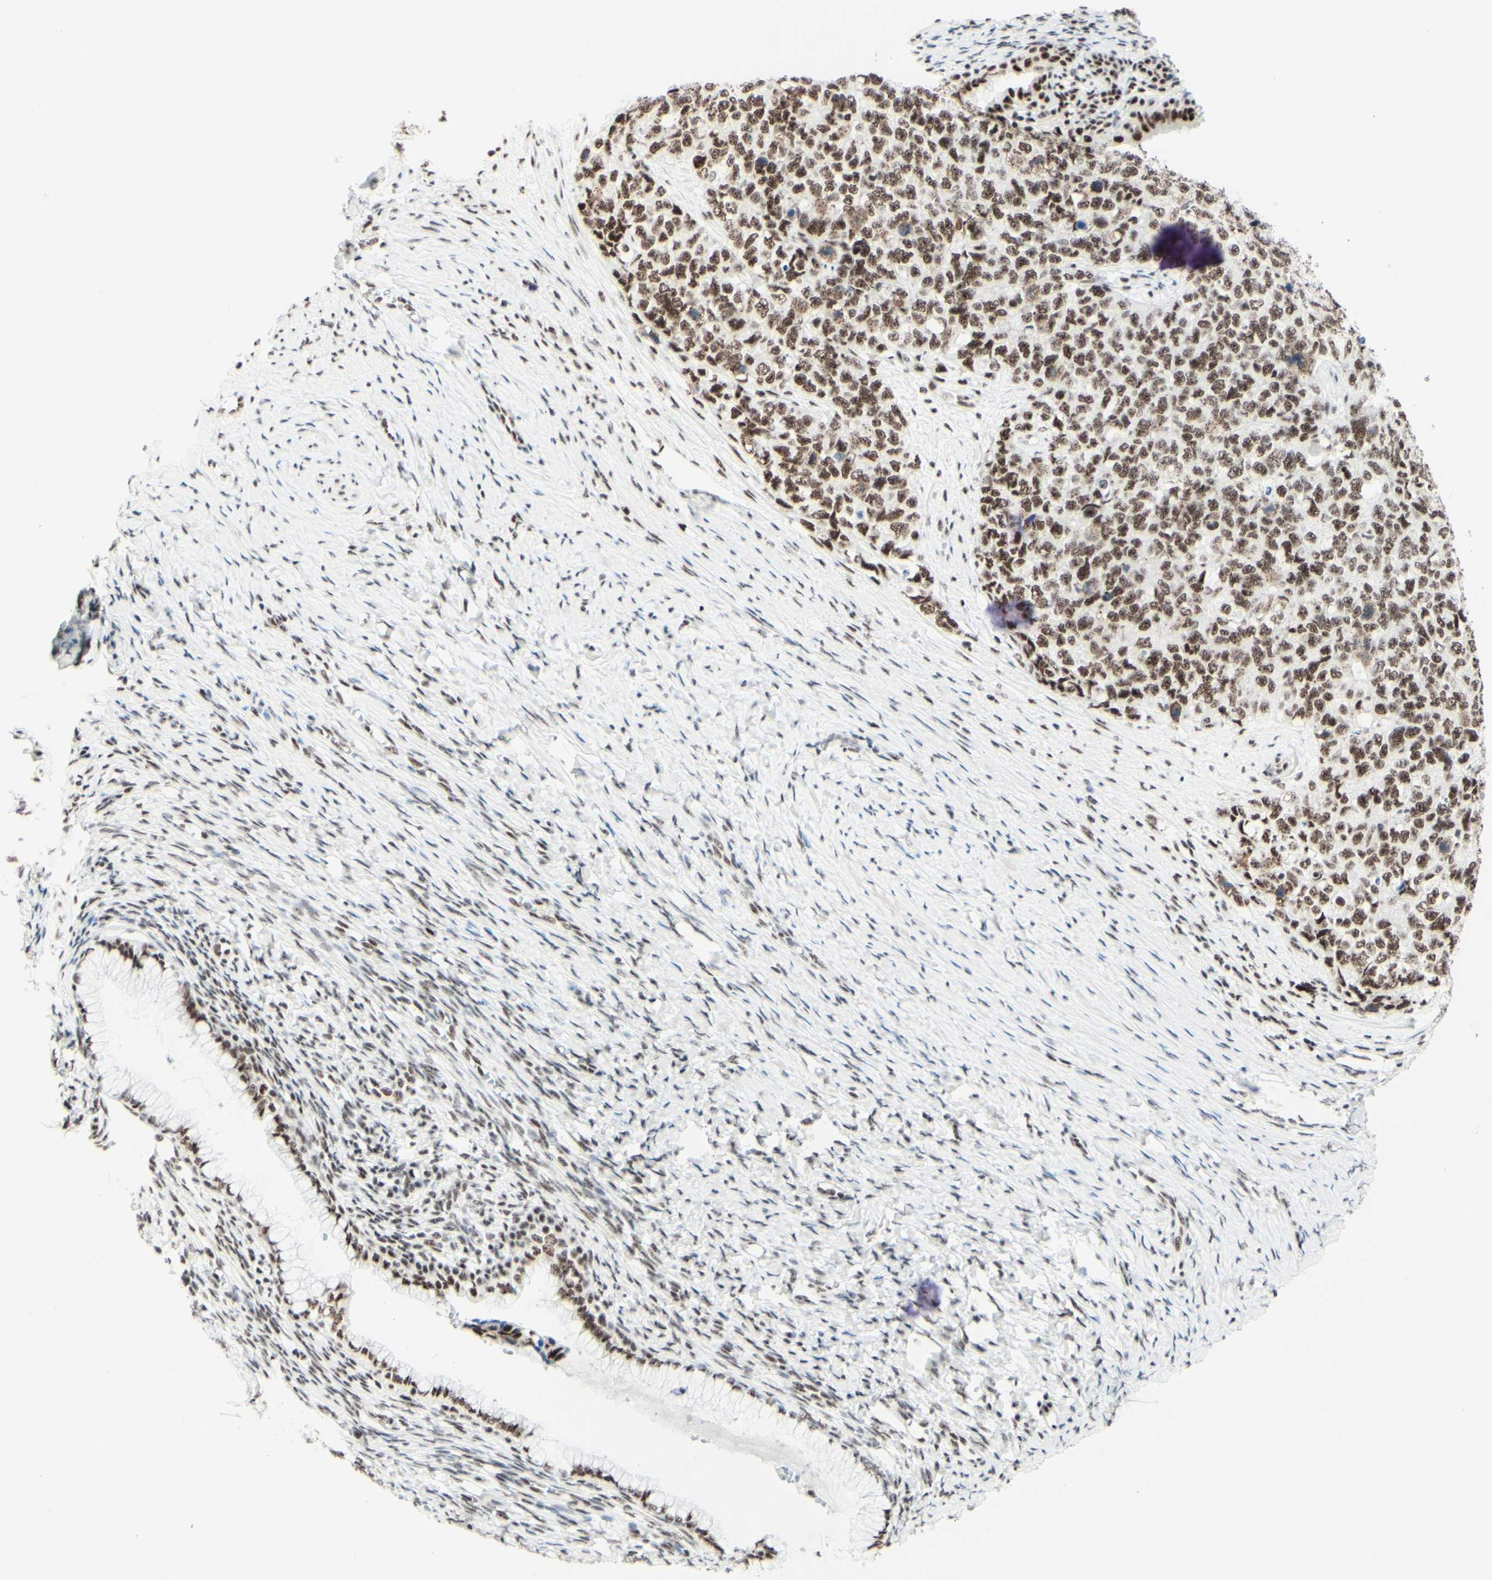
{"staining": {"intensity": "moderate", "quantity": "25%-75%", "location": "nuclear"}, "tissue": "cervical cancer", "cell_type": "Tumor cells", "image_type": "cancer", "snomed": [{"axis": "morphology", "description": "Squamous cell carcinoma, NOS"}, {"axis": "topography", "description": "Cervix"}], "caption": "Protein staining demonstrates moderate nuclear positivity in approximately 25%-75% of tumor cells in cervical squamous cell carcinoma. (brown staining indicates protein expression, while blue staining denotes nuclei).", "gene": "WTAP", "patient": {"sex": "female", "age": 63}}